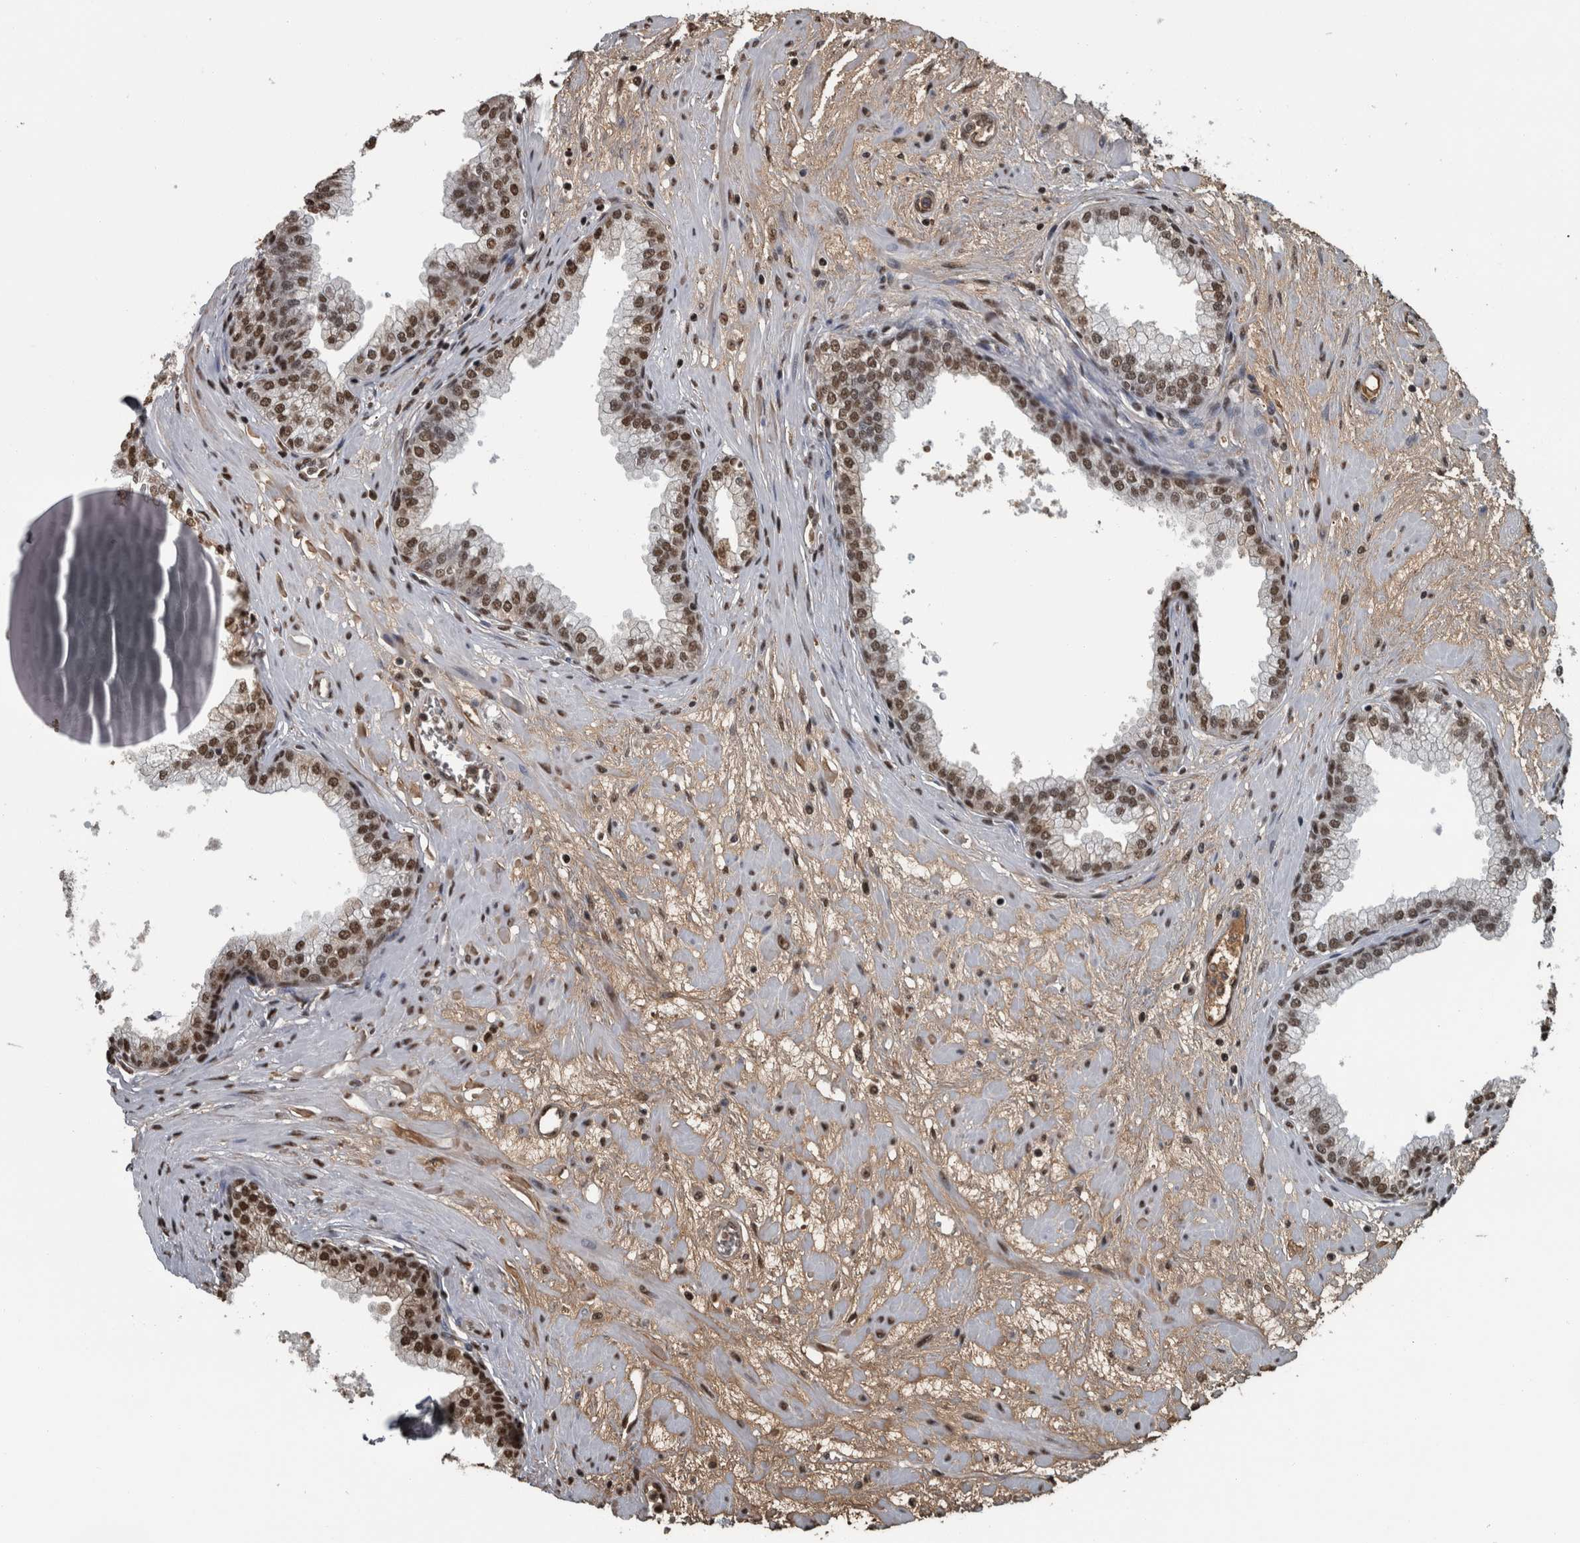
{"staining": {"intensity": "strong", "quantity": ">75%", "location": "nuclear"}, "tissue": "prostate", "cell_type": "Glandular cells", "image_type": "normal", "snomed": [{"axis": "morphology", "description": "Normal tissue, NOS"}, {"axis": "morphology", "description": "Urothelial carcinoma, Low grade"}, {"axis": "topography", "description": "Urinary bladder"}, {"axis": "topography", "description": "Prostate"}], "caption": "Glandular cells display high levels of strong nuclear staining in about >75% of cells in benign human prostate. (brown staining indicates protein expression, while blue staining denotes nuclei).", "gene": "TGS1", "patient": {"sex": "male", "age": 60}}